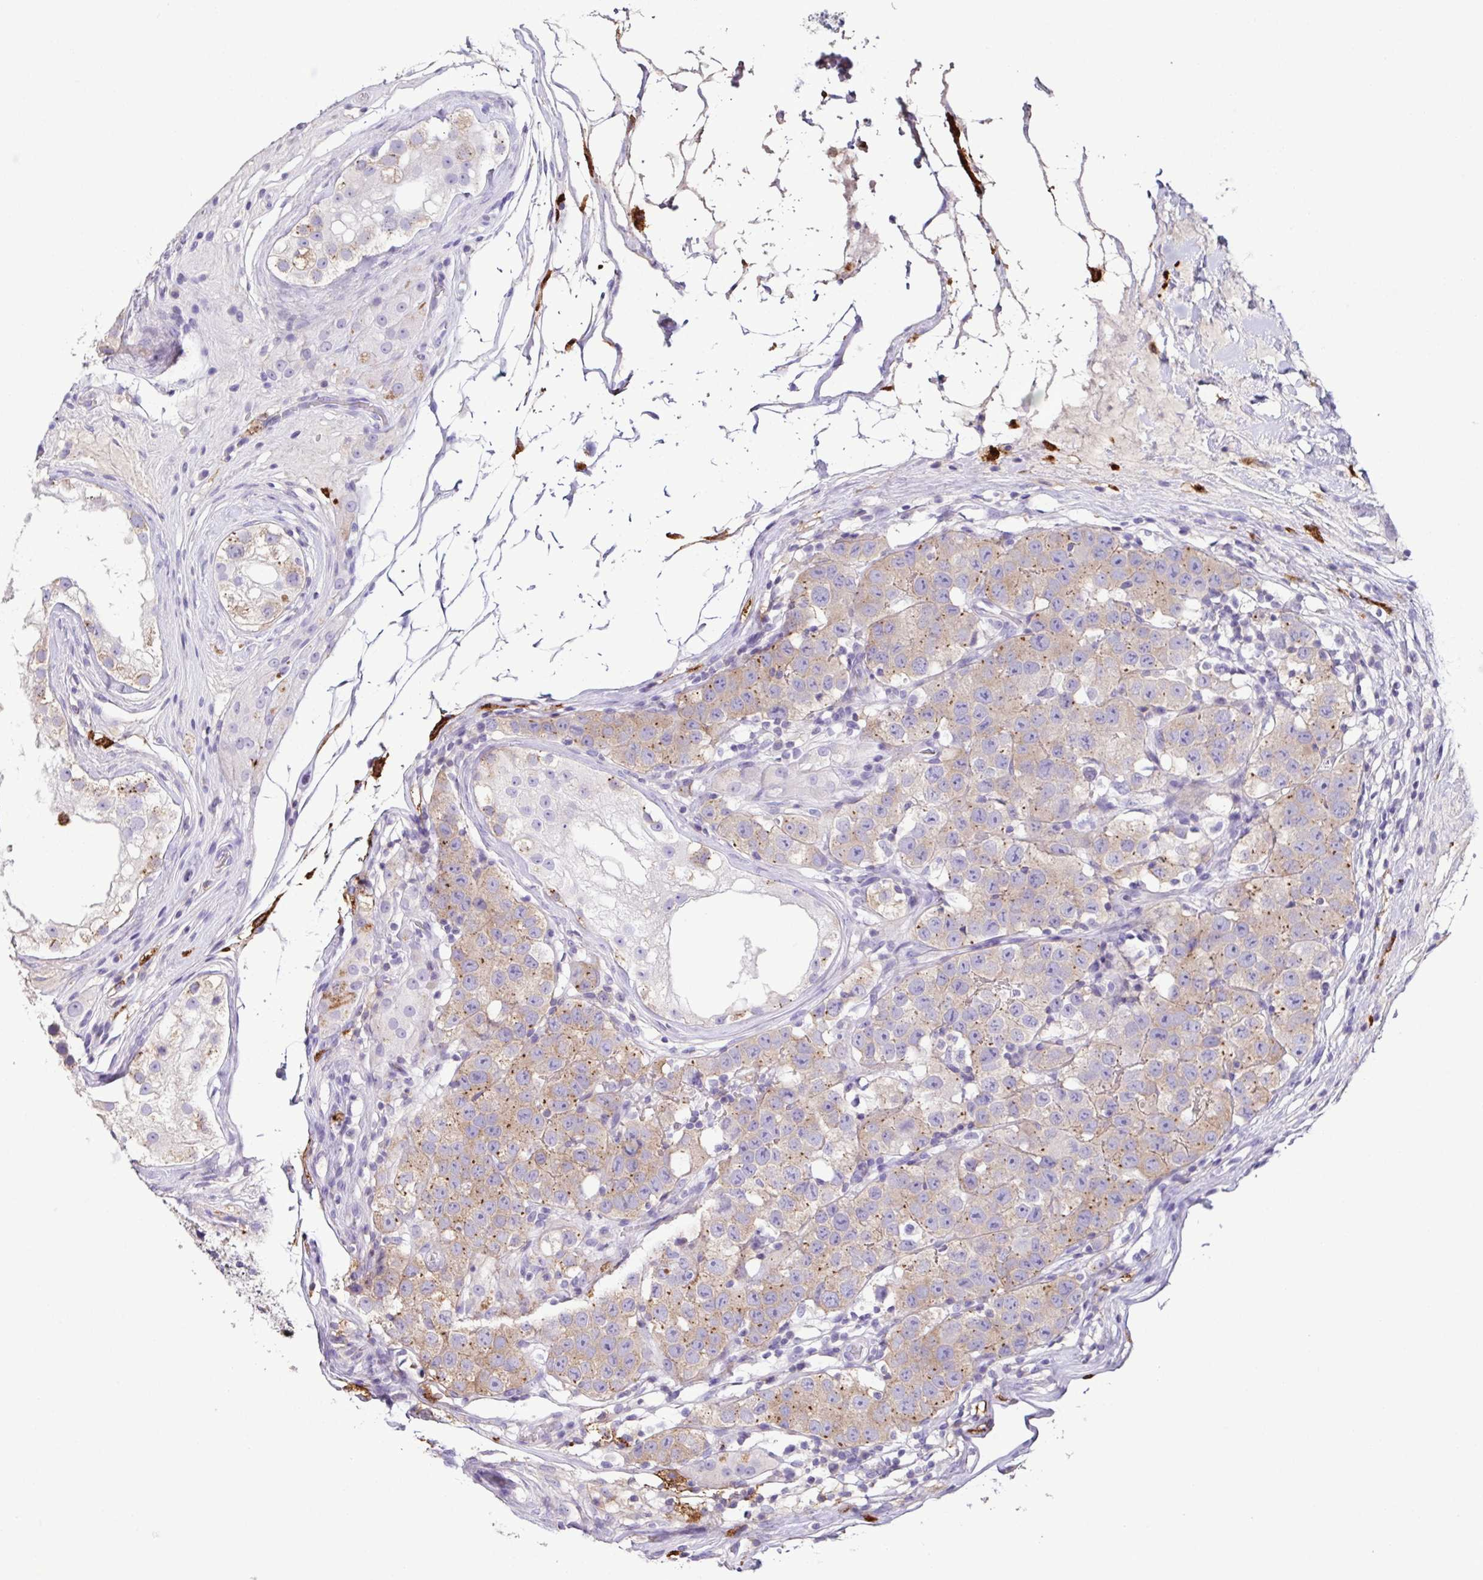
{"staining": {"intensity": "weak", "quantity": "25%-75%", "location": "cytoplasmic/membranous"}, "tissue": "testis cancer", "cell_type": "Tumor cells", "image_type": "cancer", "snomed": [{"axis": "morphology", "description": "Seminoma, NOS"}, {"axis": "topography", "description": "Testis"}], "caption": "The micrograph exhibits a brown stain indicating the presence of a protein in the cytoplasmic/membranous of tumor cells in testis cancer. (IHC, brightfield microscopy, high magnification).", "gene": "MARCO", "patient": {"sex": "male", "age": 34}}